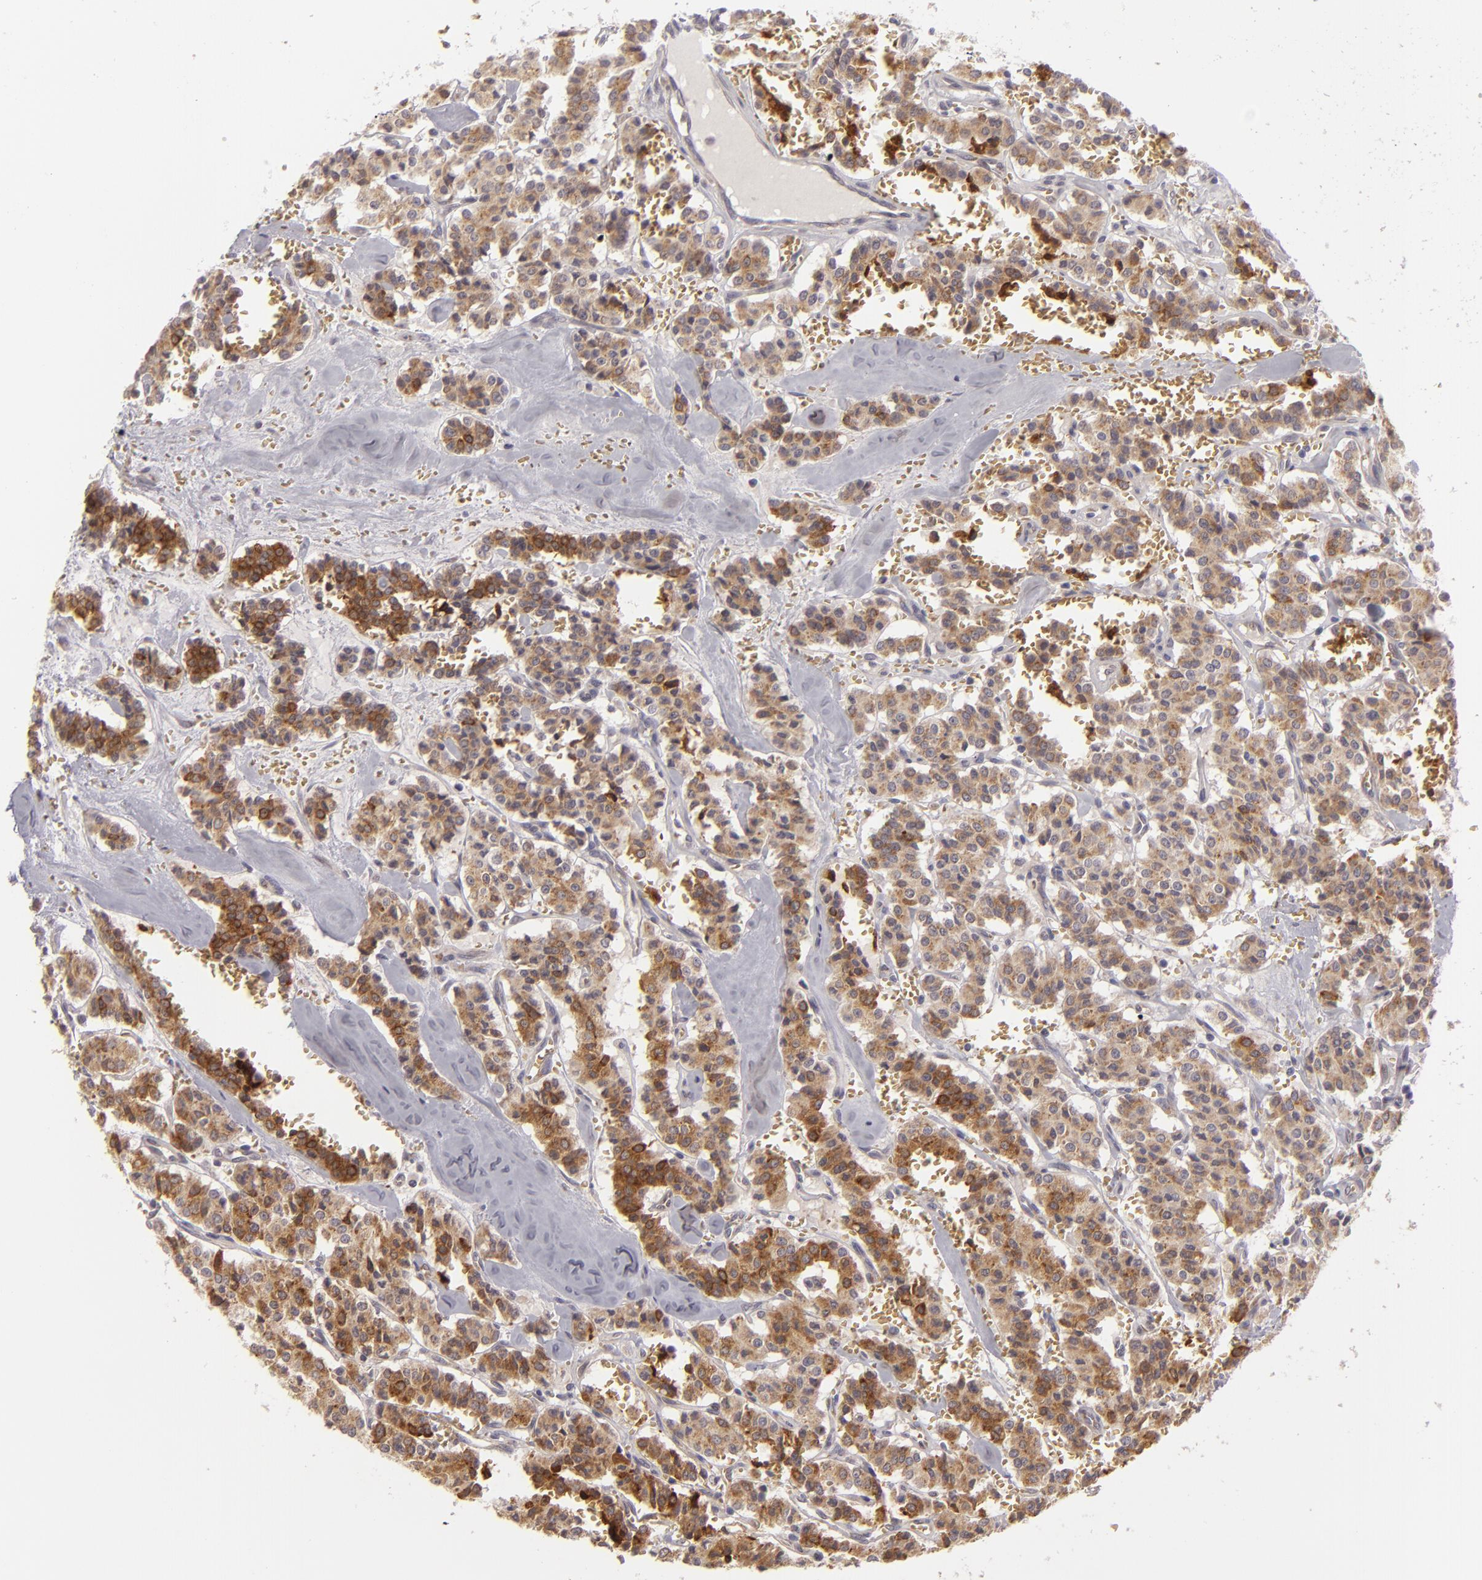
{"staining": {"intensity": "moderate", "quantity": ">75%", "location": "cytoplasmic/membranous"}, "tissue": "carcinoid", "cell_type": "Tumor cells", "image_type": "cancer", "snomed": [{"axis": "morphology", "description": "Carcinoid, malignant, NOS"}, {"axis": "topography", "description": "Bronchus"}], "caption": "Immunohistochemical staining of human malignant carcinoid demonstrates medium levels of moderate cytoplasmic/membranous protein staining in about >75% of tumor cells.", "gene": "SH2D4A", "patient": {"sex": "male", "age": 55}}